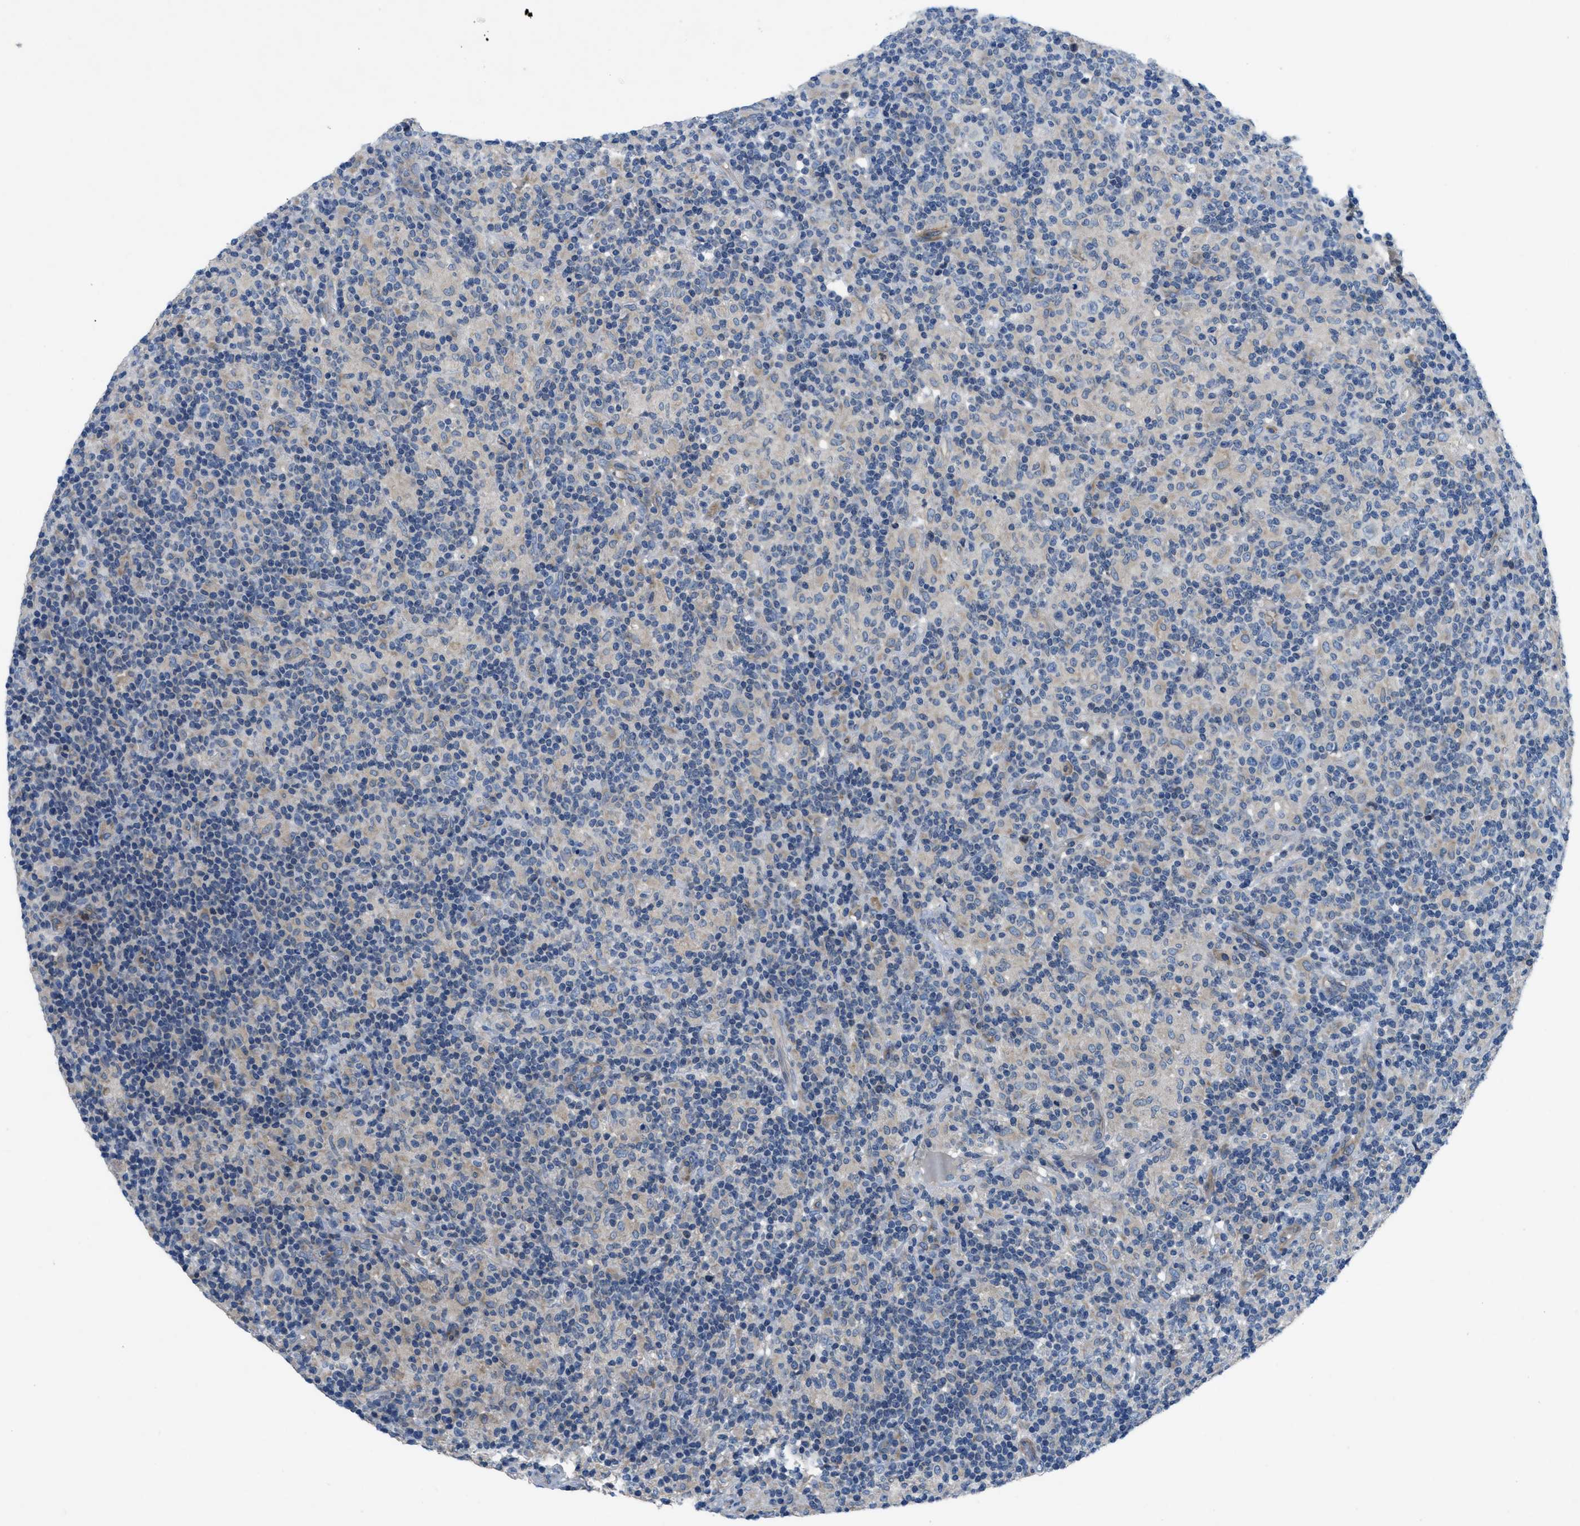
{"staining": {"intensity": "negative", "quantity": "none", "location": "none"}, "tissue": "lymphoma", "cell_type": "Tumor cells", "image_type": "cancer", "snomed": [{"axis": "morphology", "description": "Hodgkin's disease, NOS"}, {"axis": "topography", "description": "Lymph node"}], "caption": "Lymphoma stained for a protein using immunohistochemistry (IHC) shows no staining tumor cells.", "gene": "PGR", "patient": {"sex": "male", "age": 70}}